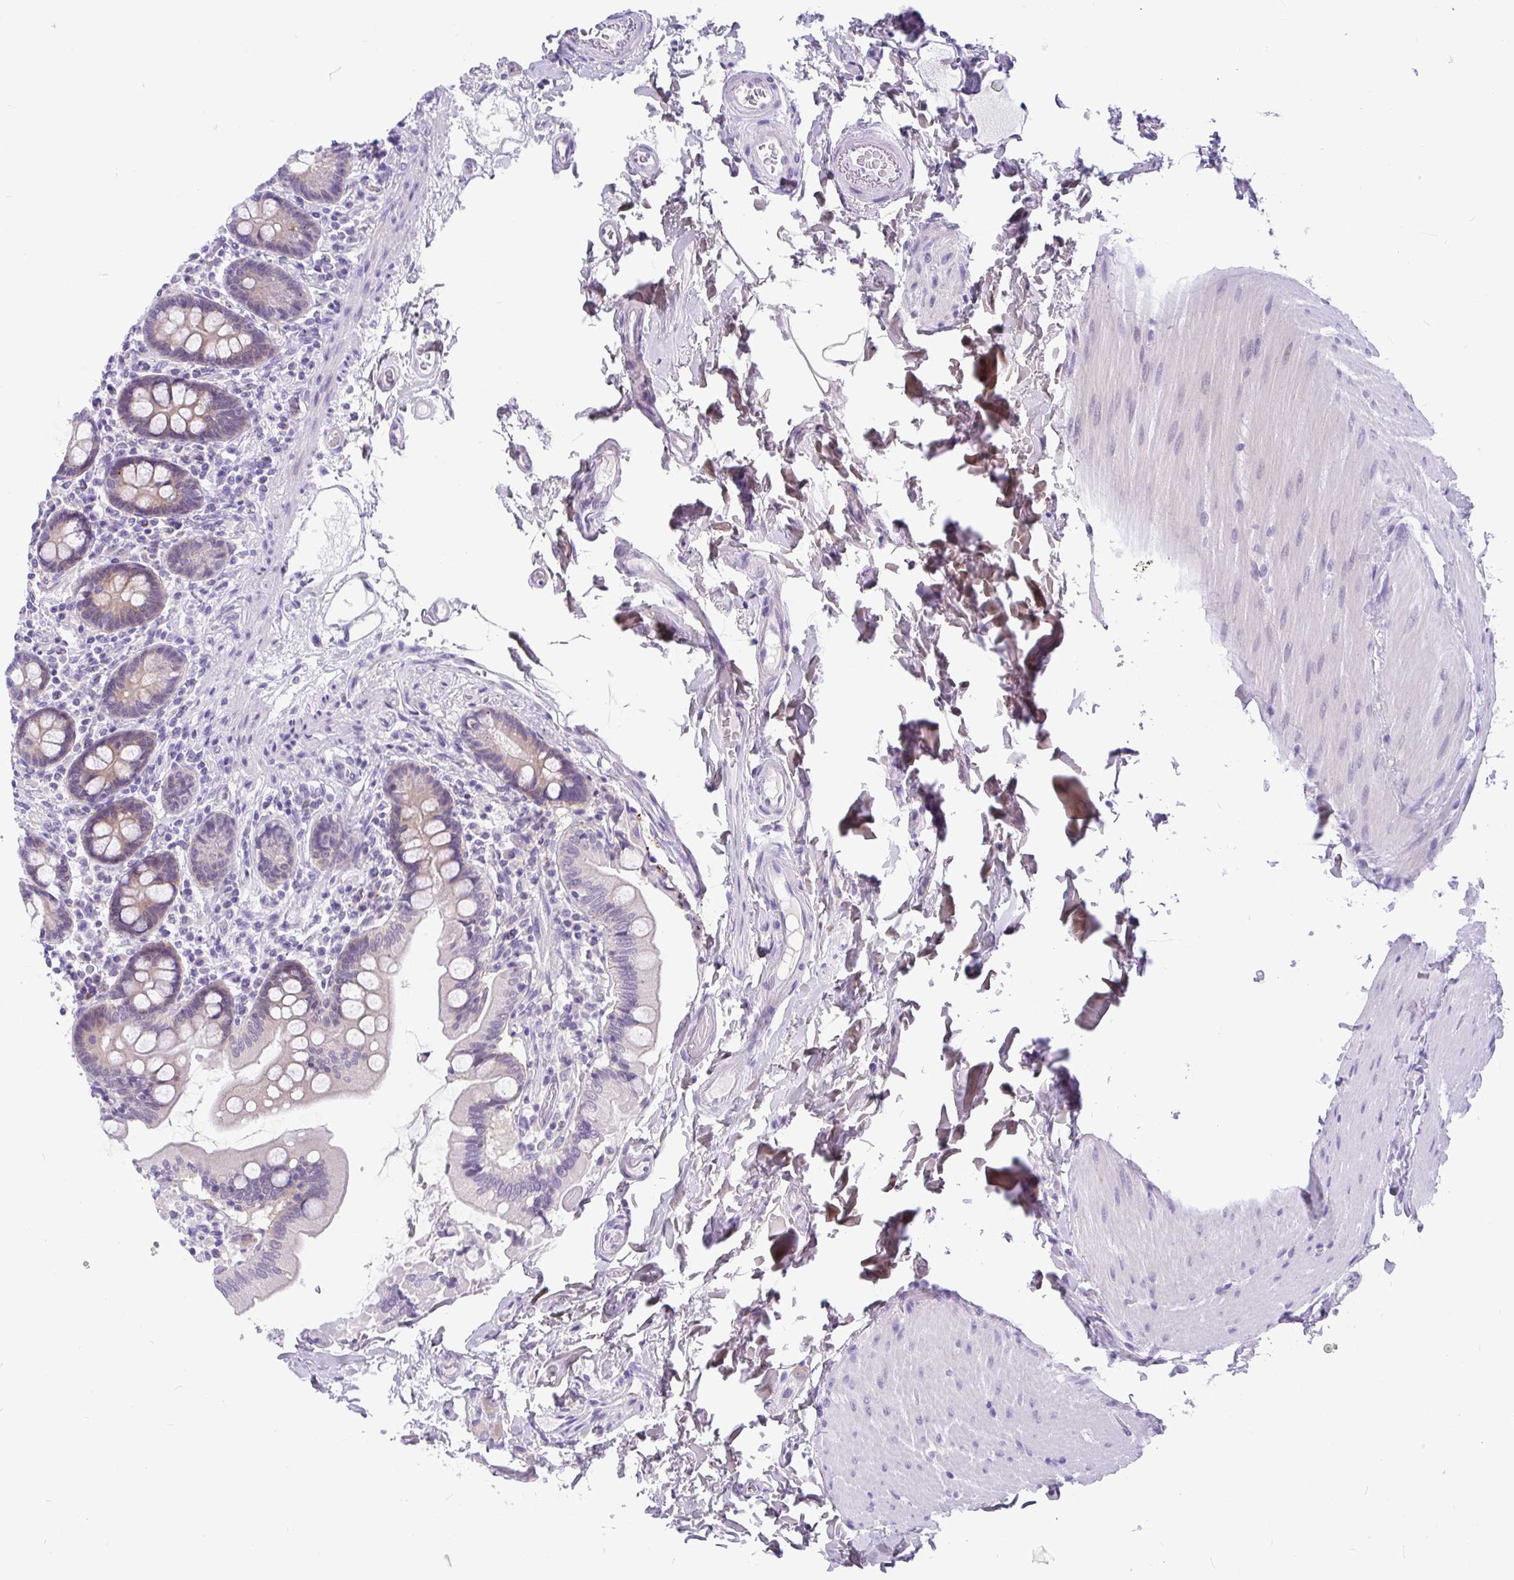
{"staining": {"intensity": "weak", "quantity": "25%-75%", "location": "cytoplasmic/membranous"}, "tissue": "small intestine", "cell_type": "Glandular cells", "image_type": "normal", "snomed": [{"axis": "morphology", "description": "Normal tissue, NOS"}, {"axis": "topography", "description": "Small intestine"}], "caption": "A high-resolution micrograph shows immunohistochemistry (IHC) staining of normal small intestine, which displays weak cytoplasmic/membranous staining in about 25%-75% of glandular cells.", "gene": "KIAA2013", "patient": {"sex": "female", "age": 64}}